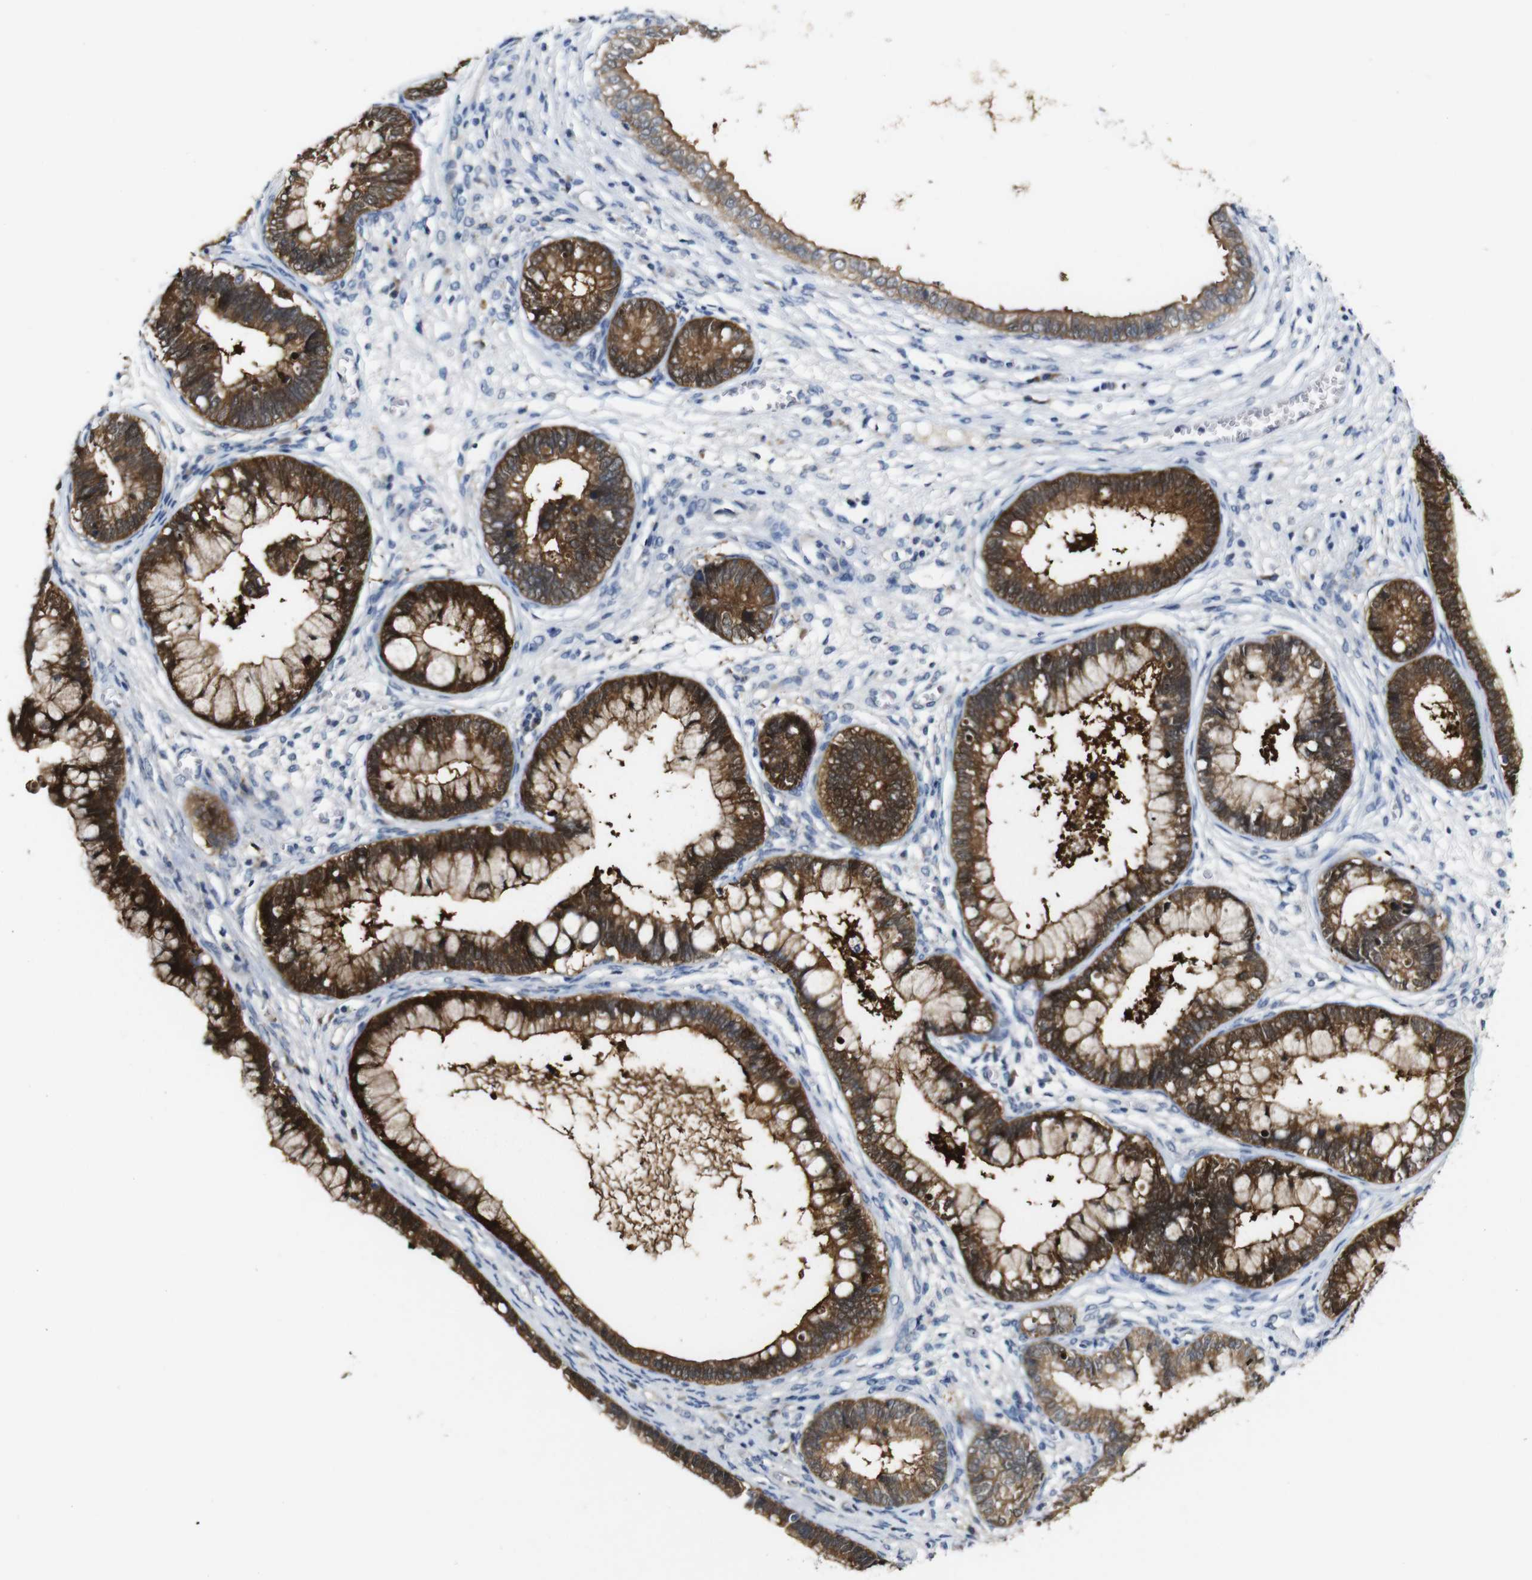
{"staining": {"intensity": "strong", "quantity": ">75%", "location": "cytoplasmic/membranous"}, "tissue": "cervical cancer", "cell_type": "Tumor cells", "image_type": "cancer", "snomed": [{"axis": "morphology", "description": "Adenocarcinoma, NOS"}, {"axis": "topography", "description": "Cervix"}], "caption": "About >75% of tumor cells in human cervical cancer show strong cytoplasmic/membranous protein staining as visualized by brown immunohistochemical staining.", "gene": "TBC1D32", "patient": {"sex": "female", "age": 44}}